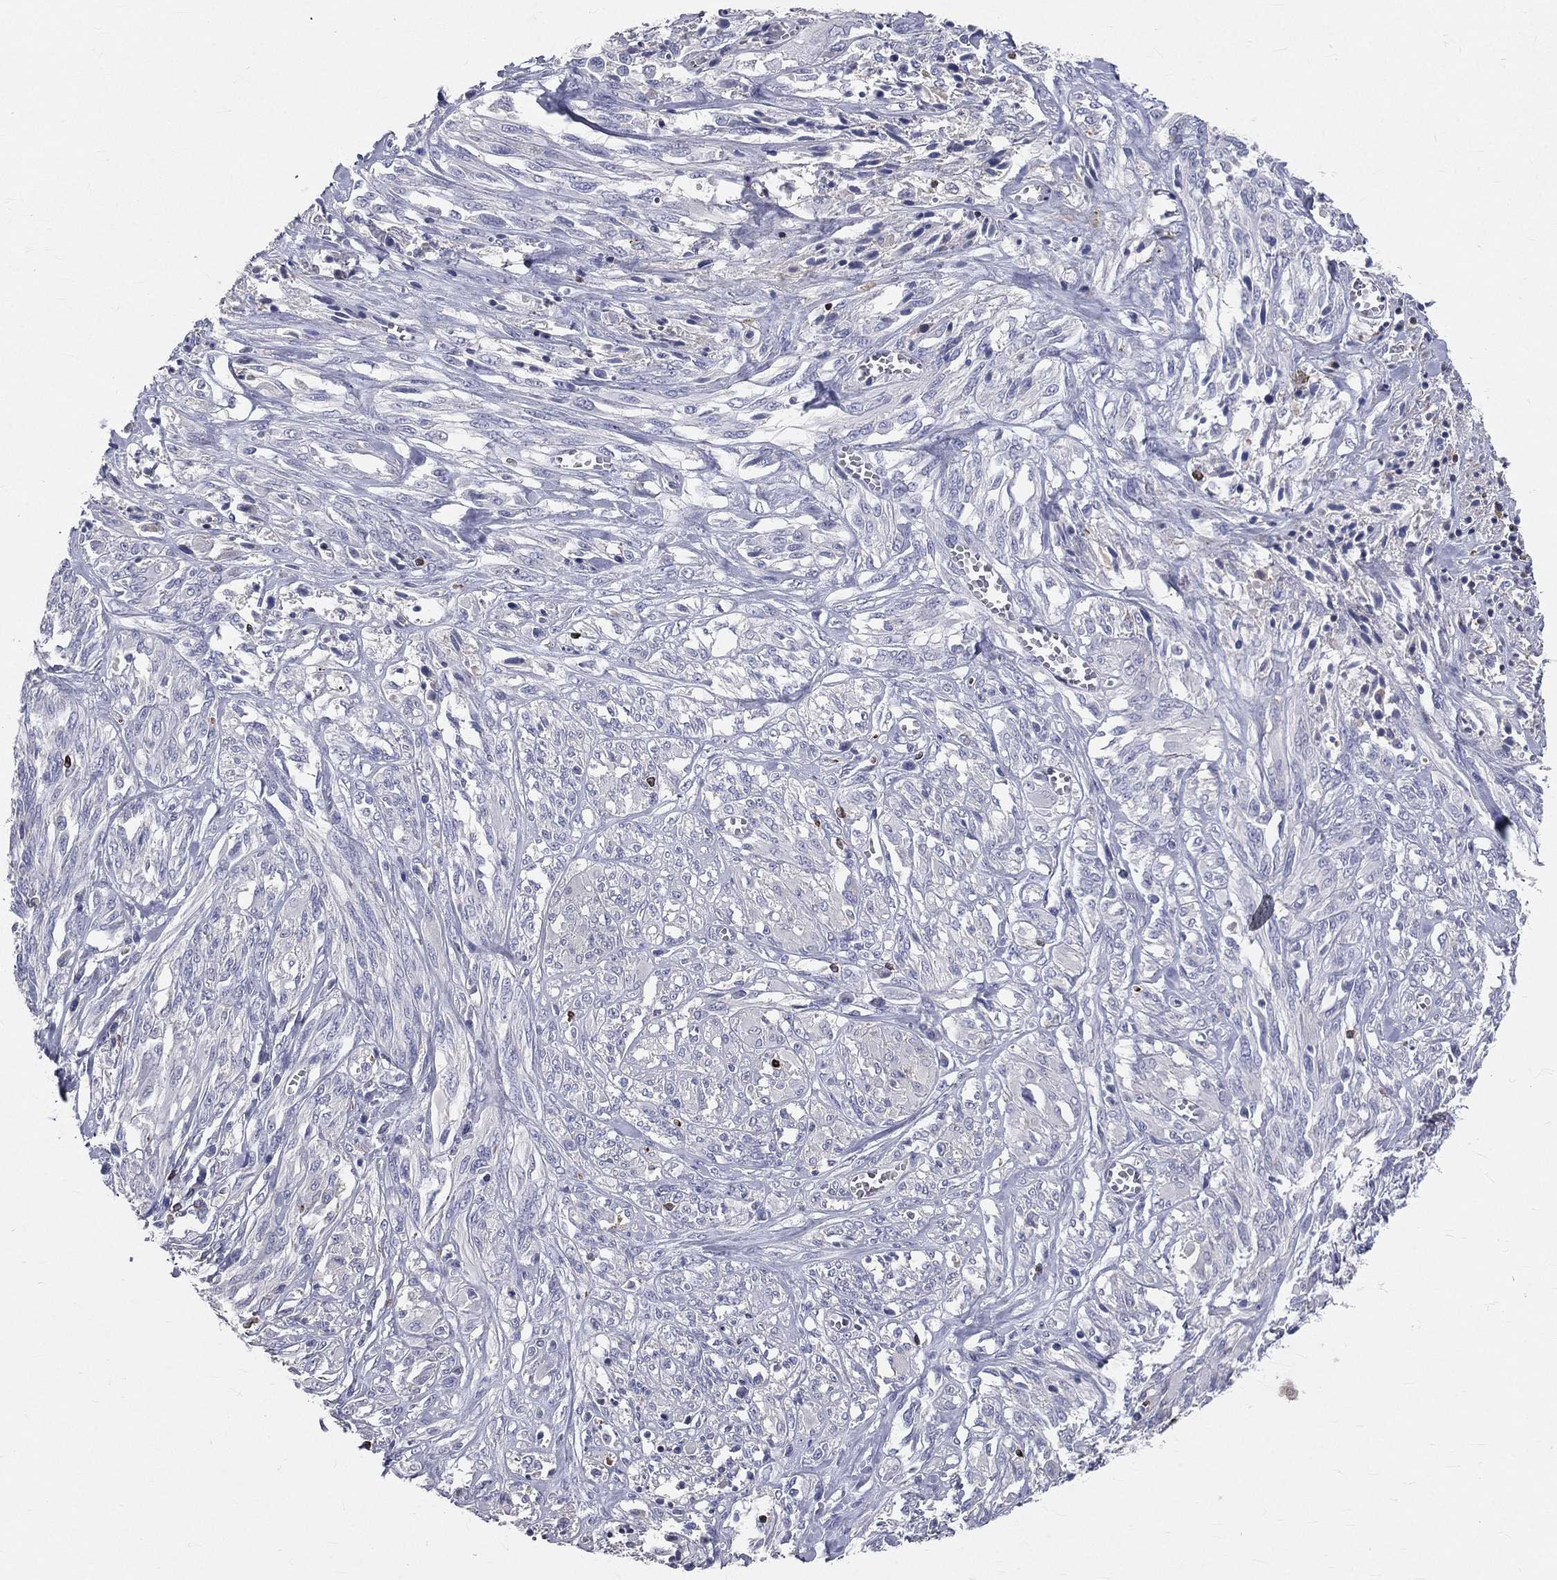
{"staining": {"intensity": "negative", "quantity": "none", "location": "none"}, "tissue": "melanoma", "cell_type": "Tumor cells", "image_type": "cancer", "snomed": [{"axis": "morphology", "description": "Malignant melanoma, NOS"}, {"axis": "topography", "description": "Skin"}], "caption": "IHC image of human malignant melanoma stained for a protein (brown), which shows no staining in tumor cells.", "gene": "CTSW", "patient": {"sex": "female", "age": 91}}